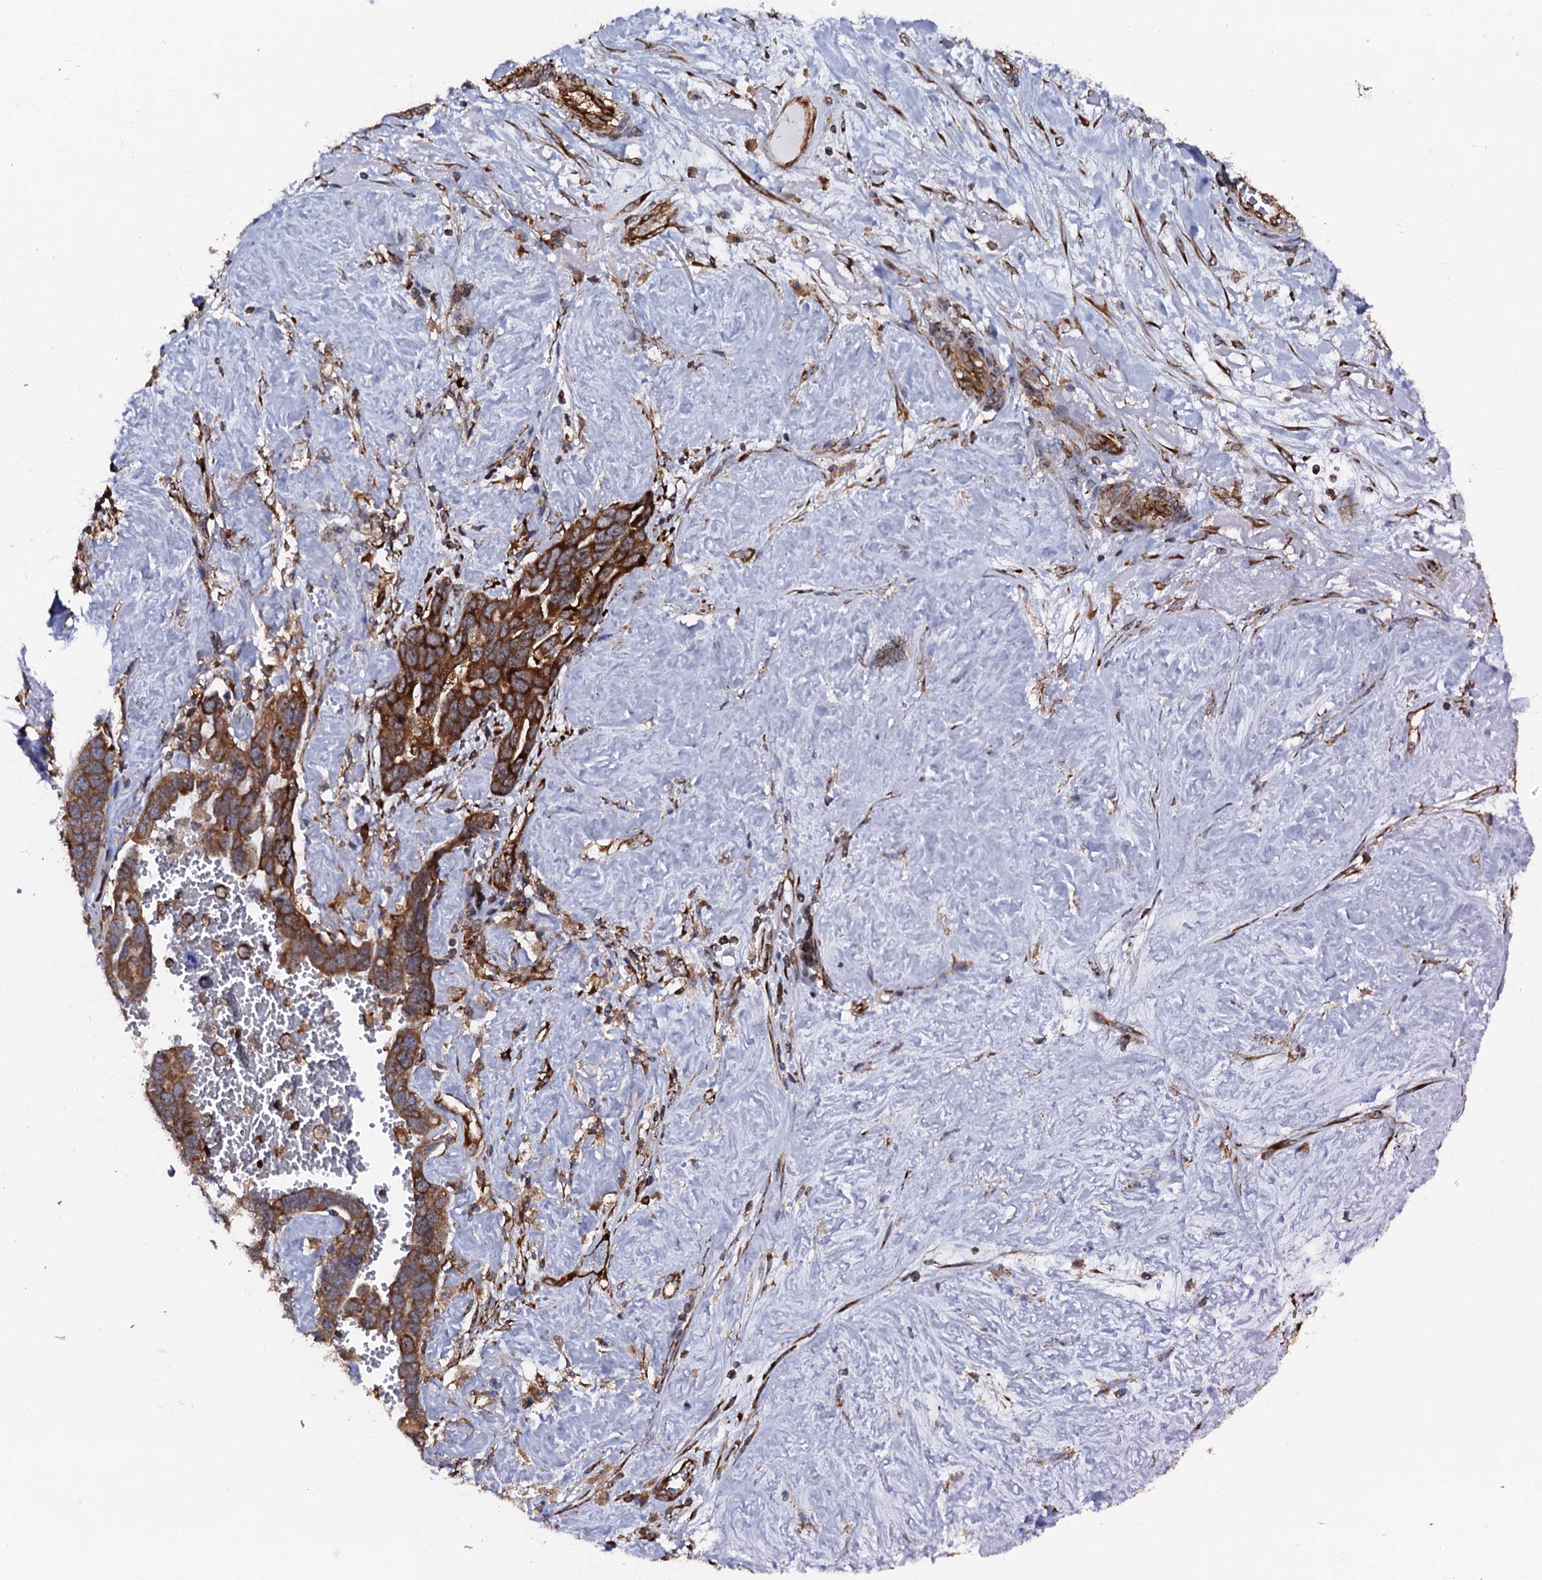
{"staining": {"intensity": "moderate", "quantity": ">75%", "location": "cytoplasmic/membranous"}, "tissue": "ovarian cancer", "cell_type": "Tumor cells", "image_type": "cancer", "snomed": [{"axis": "morphology", "description": "Cystadenocarcinoma, serous, NOS"}, {"axis": "topography", "description": "Ovary"}], "caption": "Ovarian serous cystadenocarcinoma stained with a brown dye displays moderate cytoplasmic/membranous positive expression in about >75% of tumor cells.", "gene": "SPTY2D1", "patient": {"sex": "female", "age": 54}}